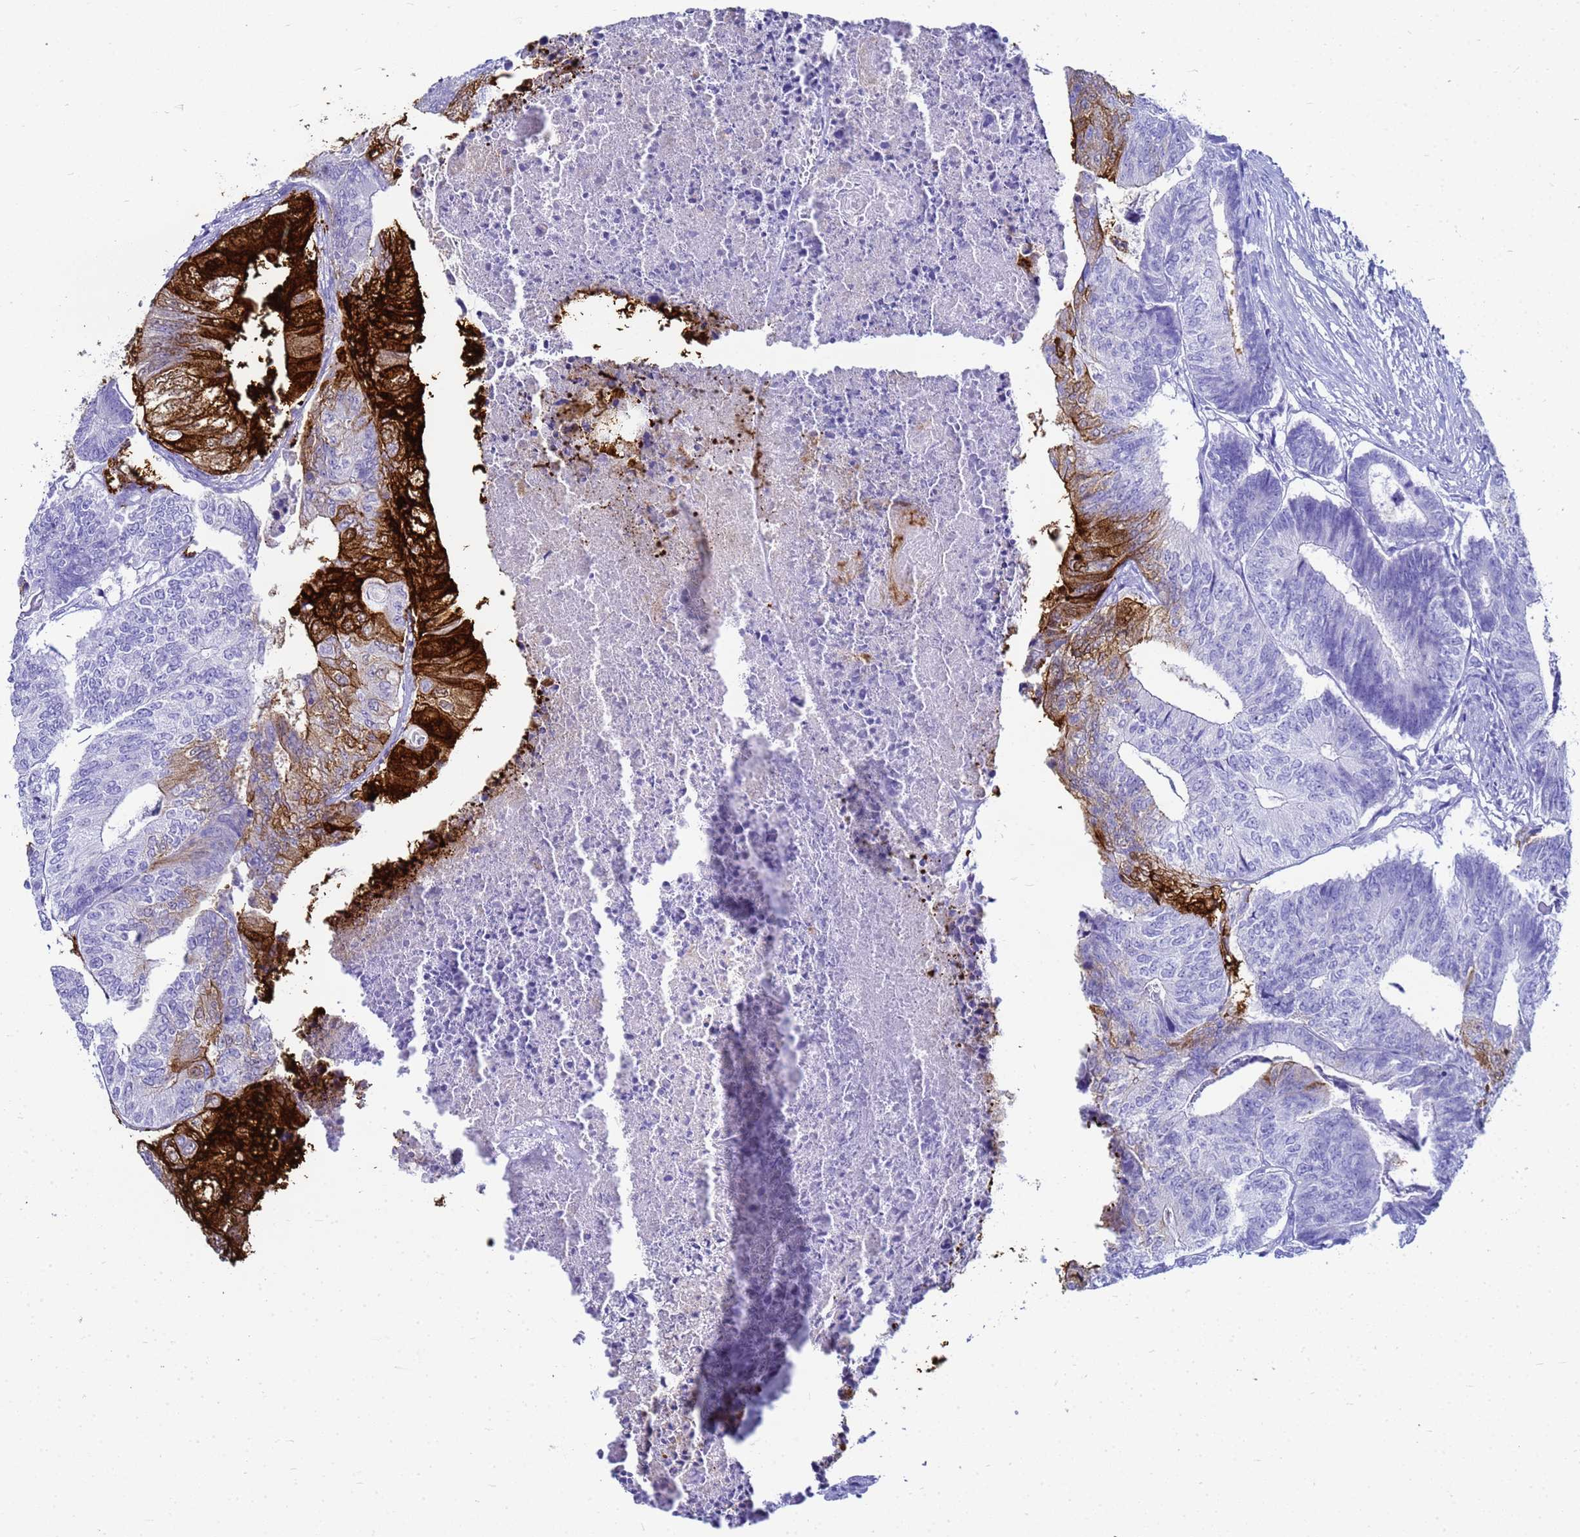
{"staining": {"intensity": "strong", "quantity": "<25%", "location": "cytoplasmic/membranous"}, "tissue": "colorectal cancer", "cell_type": "Tumor cells", "image_type": "cancer", "snomed": [{"axis": "morphology", "description": "Adenocarcinoma, NOS"}, {"axis": "topography", "description": "Colon"}], "caption": "There is medium levels of strong cytoplasmic/membranous staining in tumor cells of colorectal cancer, as demonstrated by immunohistochemical staining (brown color).", "gene": "CKB", "patient": {"sex": "female", "age": 67}}